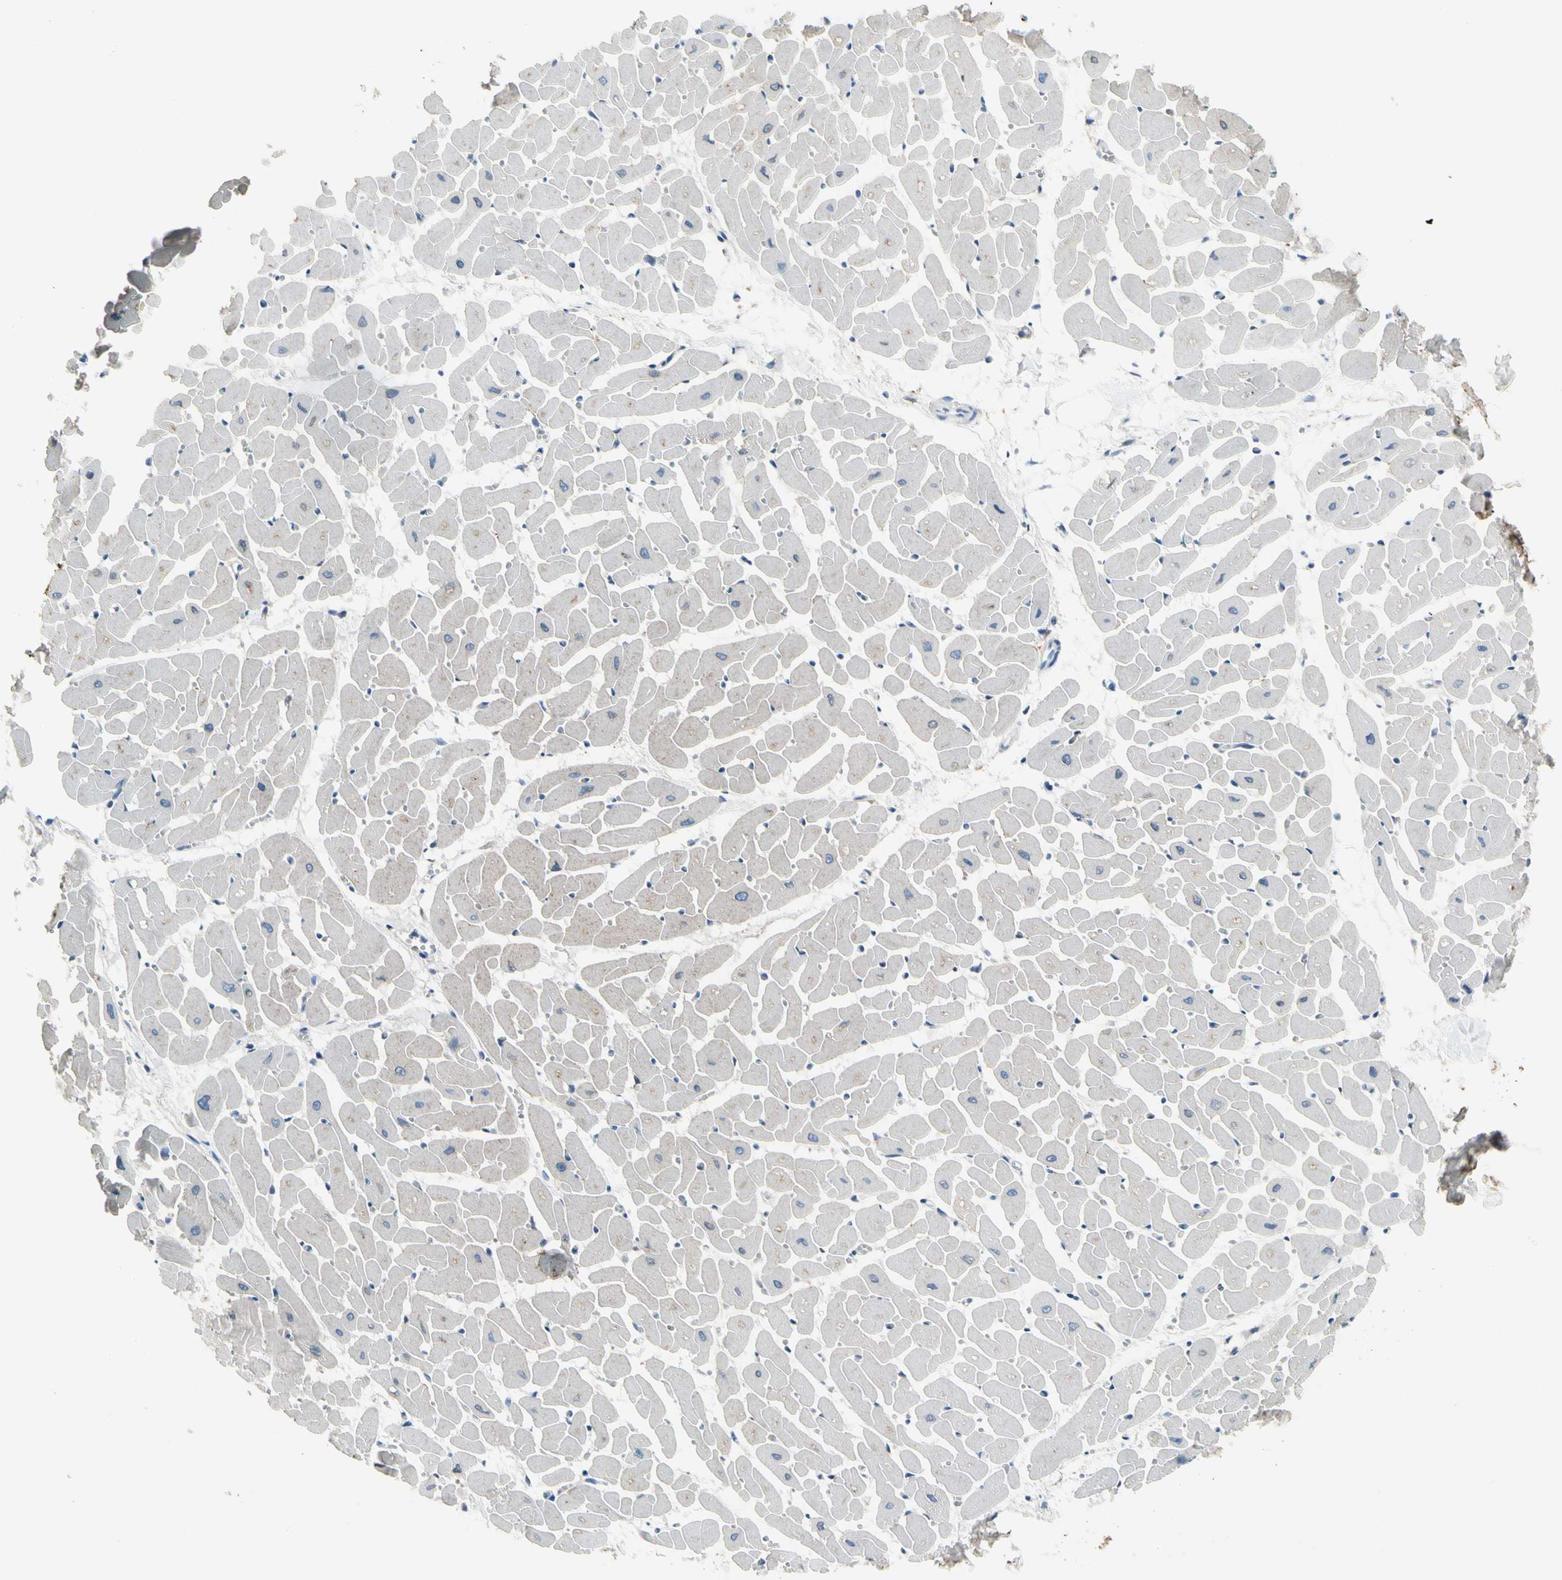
{"staining": {"intensity": "weak", "quantity": "<25%", "location": "cytoplasmic/membranous"}, "tissue": "heart muscle", "cell_type": "Cardiomyocytes", "image_type": "normal", "snomed": [{"axis": "morphology", "description": "Normal tissue, NOS"}, {"axis": "topography", "description": "Heart"}], "caption": "Immunohistochemical staining of benign heart muscle displays no significant expression in cardiomyocytes. (DAB IHC, high magnification).", "gene": "PIGR", "patient": {"sex": "female", "age": 19}}